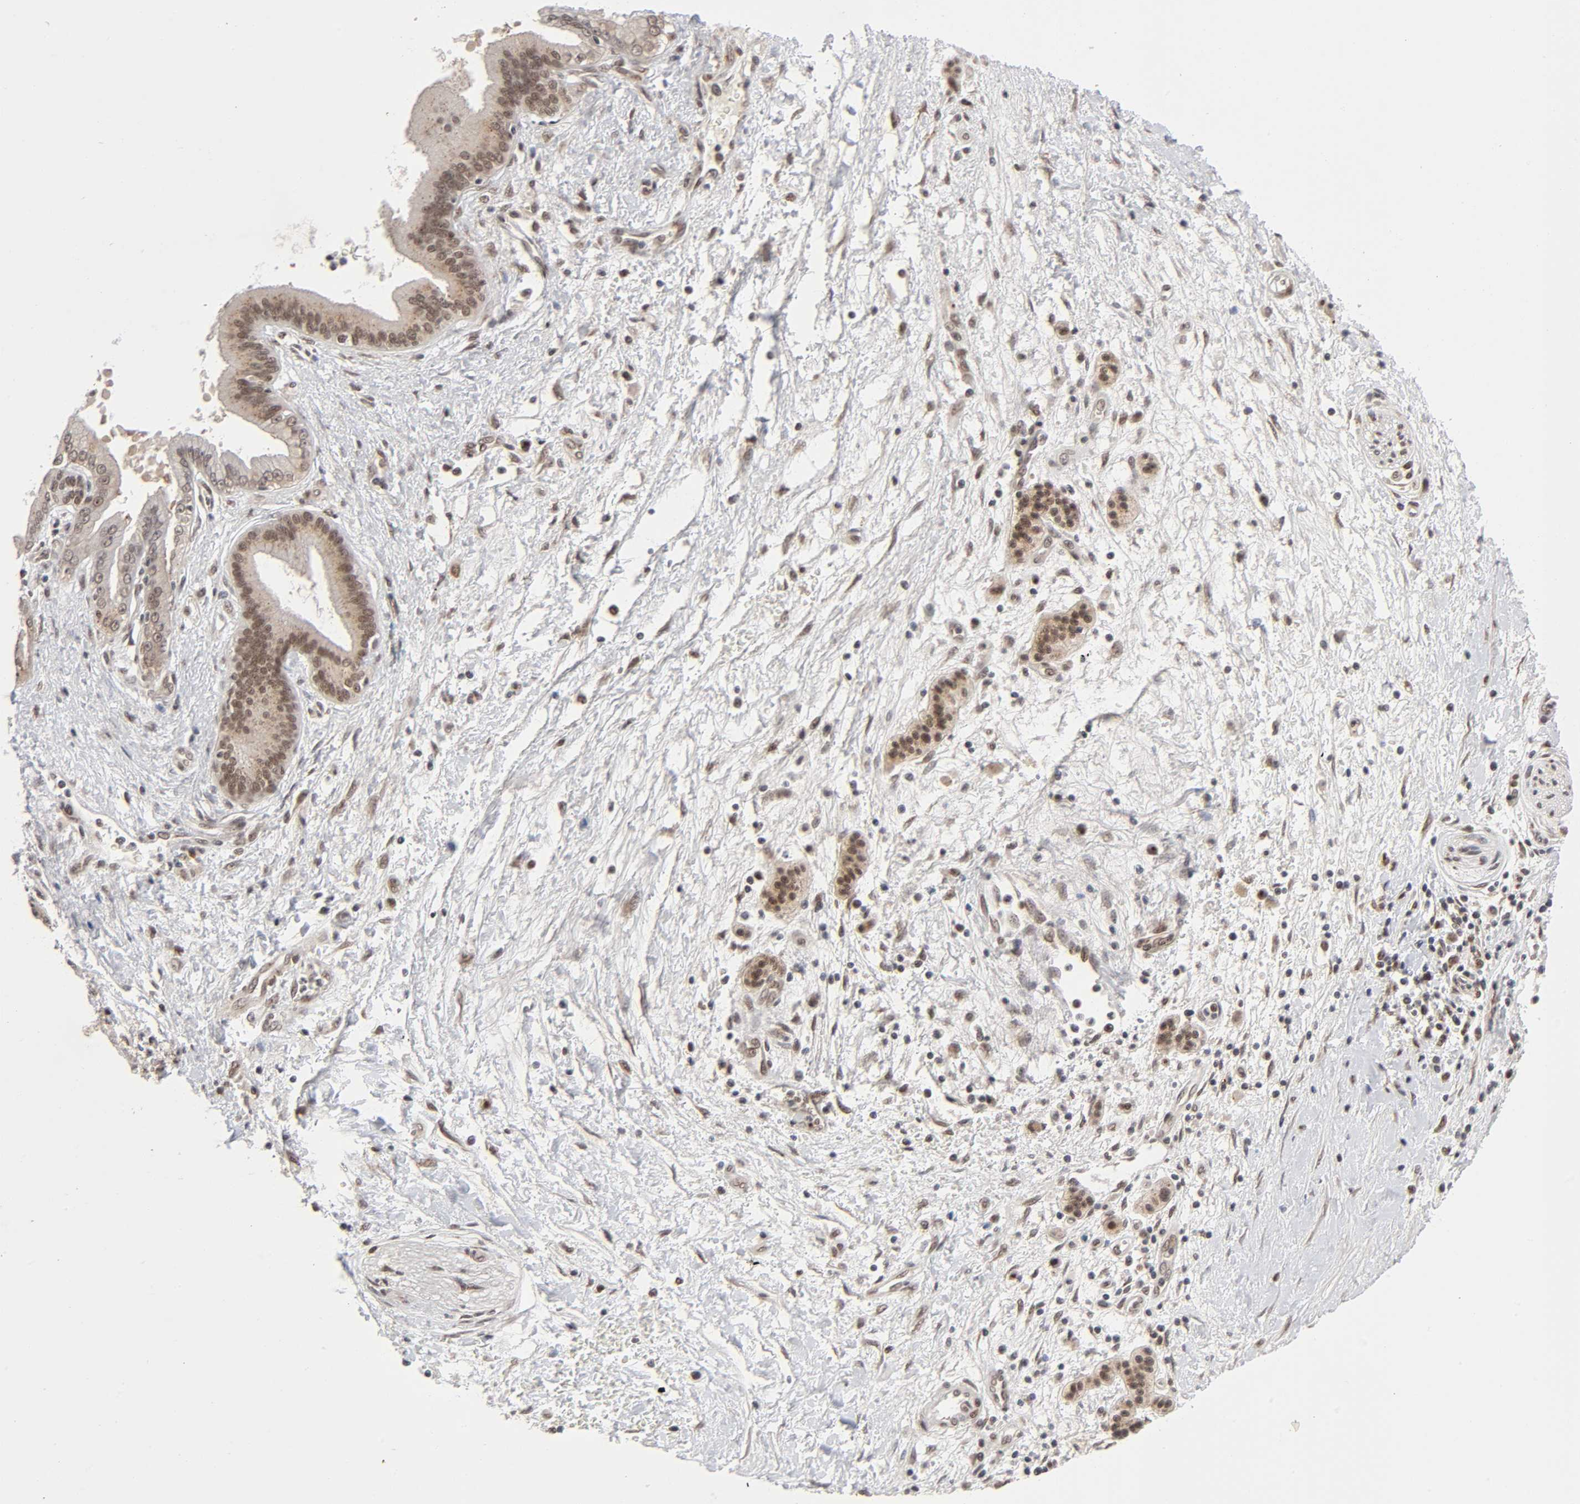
{"staining": {"intensity": "strong", "quantity": ">75%", "location": "cytoplasmic/membranous,nuclear"}, "tissue": "pancreatic cancer", "cell_type": "Tumor cells", "image_type": "cancer", "snomed": [{"axis": "morphology", "description": "Adenocarcinoma, NOS"}, {"axis": "topography", "description": "Pancreas"}], "caption": "This image shows pancreatic cancer stained with immunohistochemistry (IHC) to label a protein in brown. The cytoplasmic/membranous and nuclear of tumor cells show strong positivity for the protein. Nuclei are counter-stained blue.", "gene": "EP300", "patient": {"sex": "male", "age": 59}}